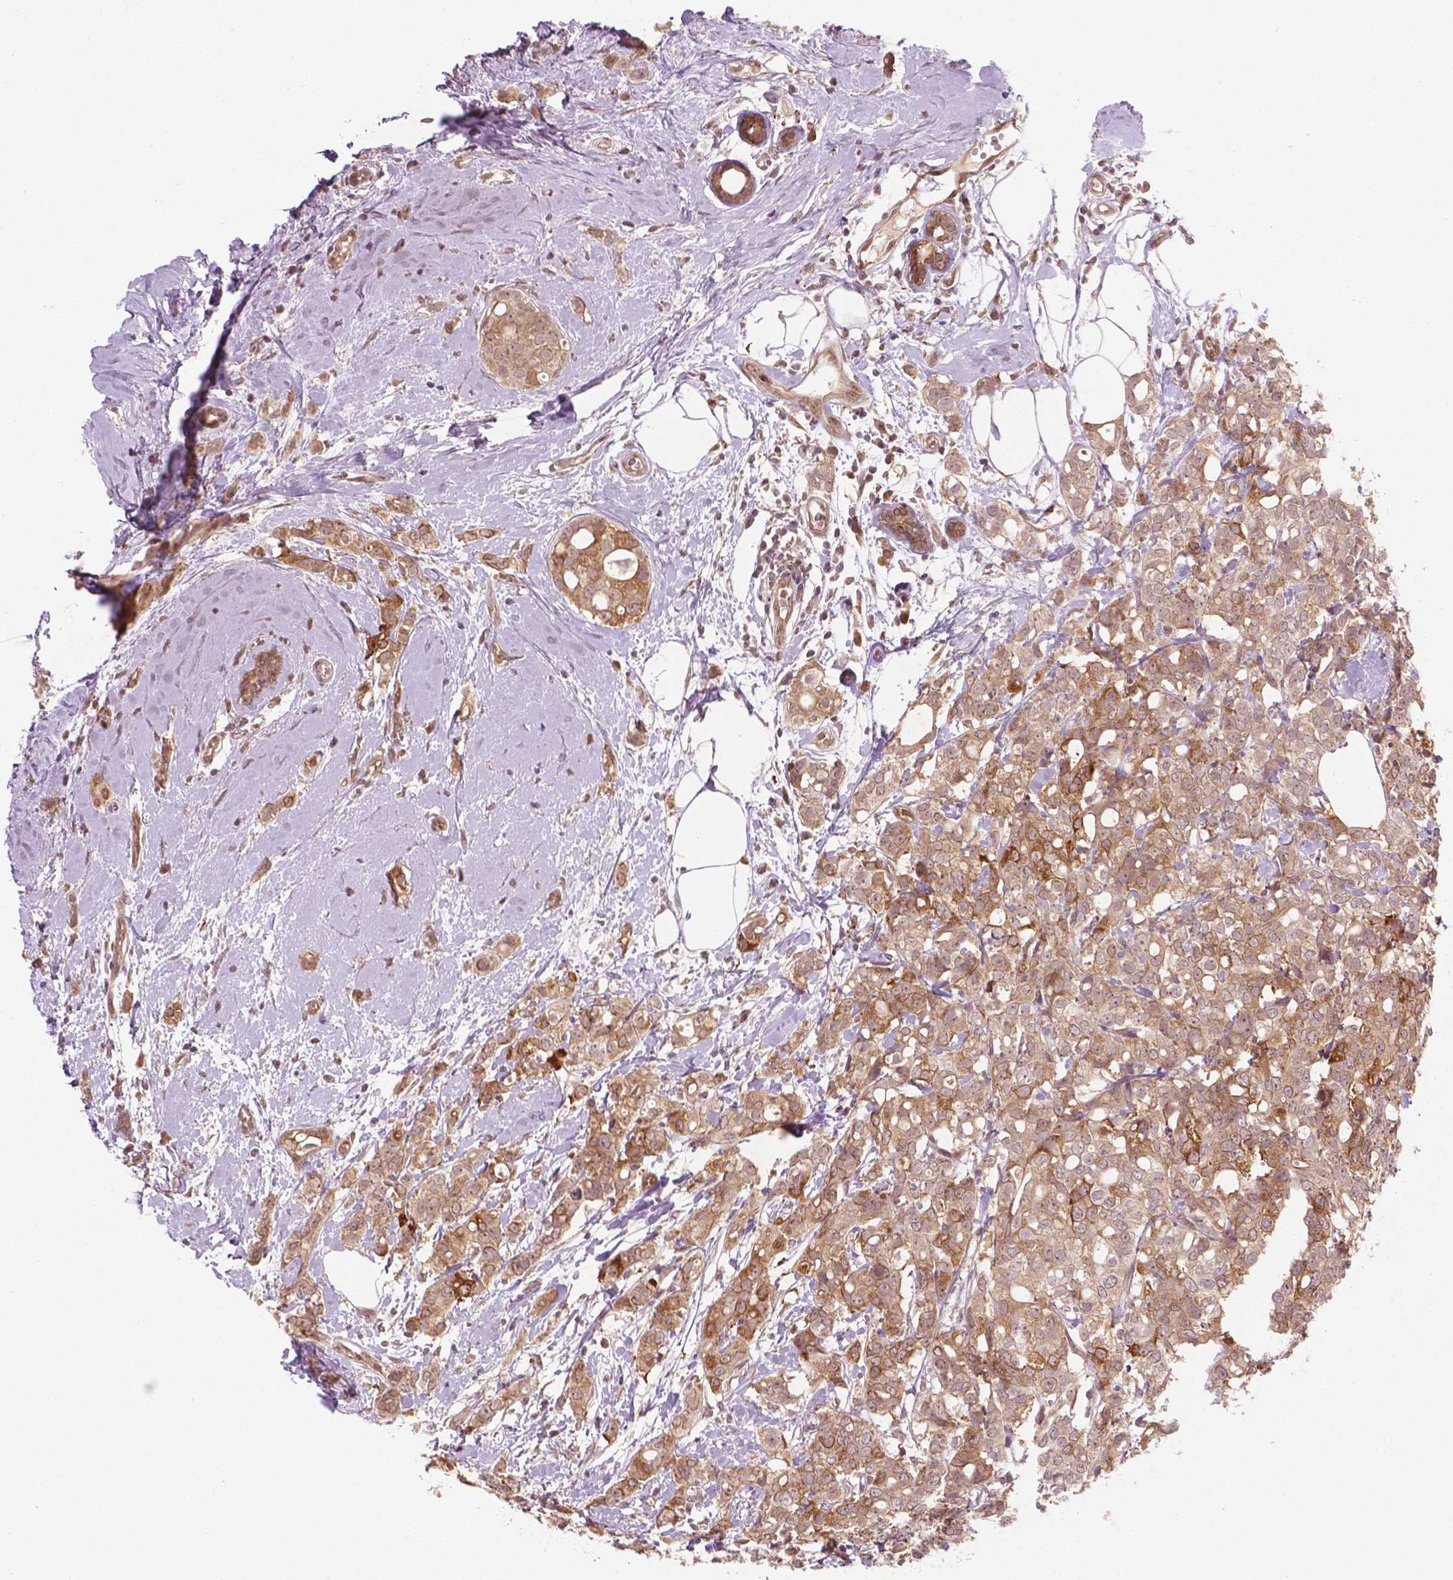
{"staining": {"intensity": "moderate", "quantity": ">75%", "location": "cytoplasmic/membranous"}, "tissue": "breast cancer", "cell_type": "Tumor cells", "image_type": "cancer", "snomed": [{"axis": "morphology", "description": "Duct carcinoma"}, {"axis": "topography", "description": "Breast"}], "caption": "IHC staining of breast cancer (intraductal carcinoma), which demonstrates medium levels of moderate cytoplasmic/membranous staining in about >75% of tumor cells indicating moderate cytoplasmic/membranous protein positivity. The staining was performed using DAB (brown) for protein detection and nuclei were counterstained in hematoxylin (blue).", "gene": "NFAT5", "patient": {"sex": "female", "age": 40}}